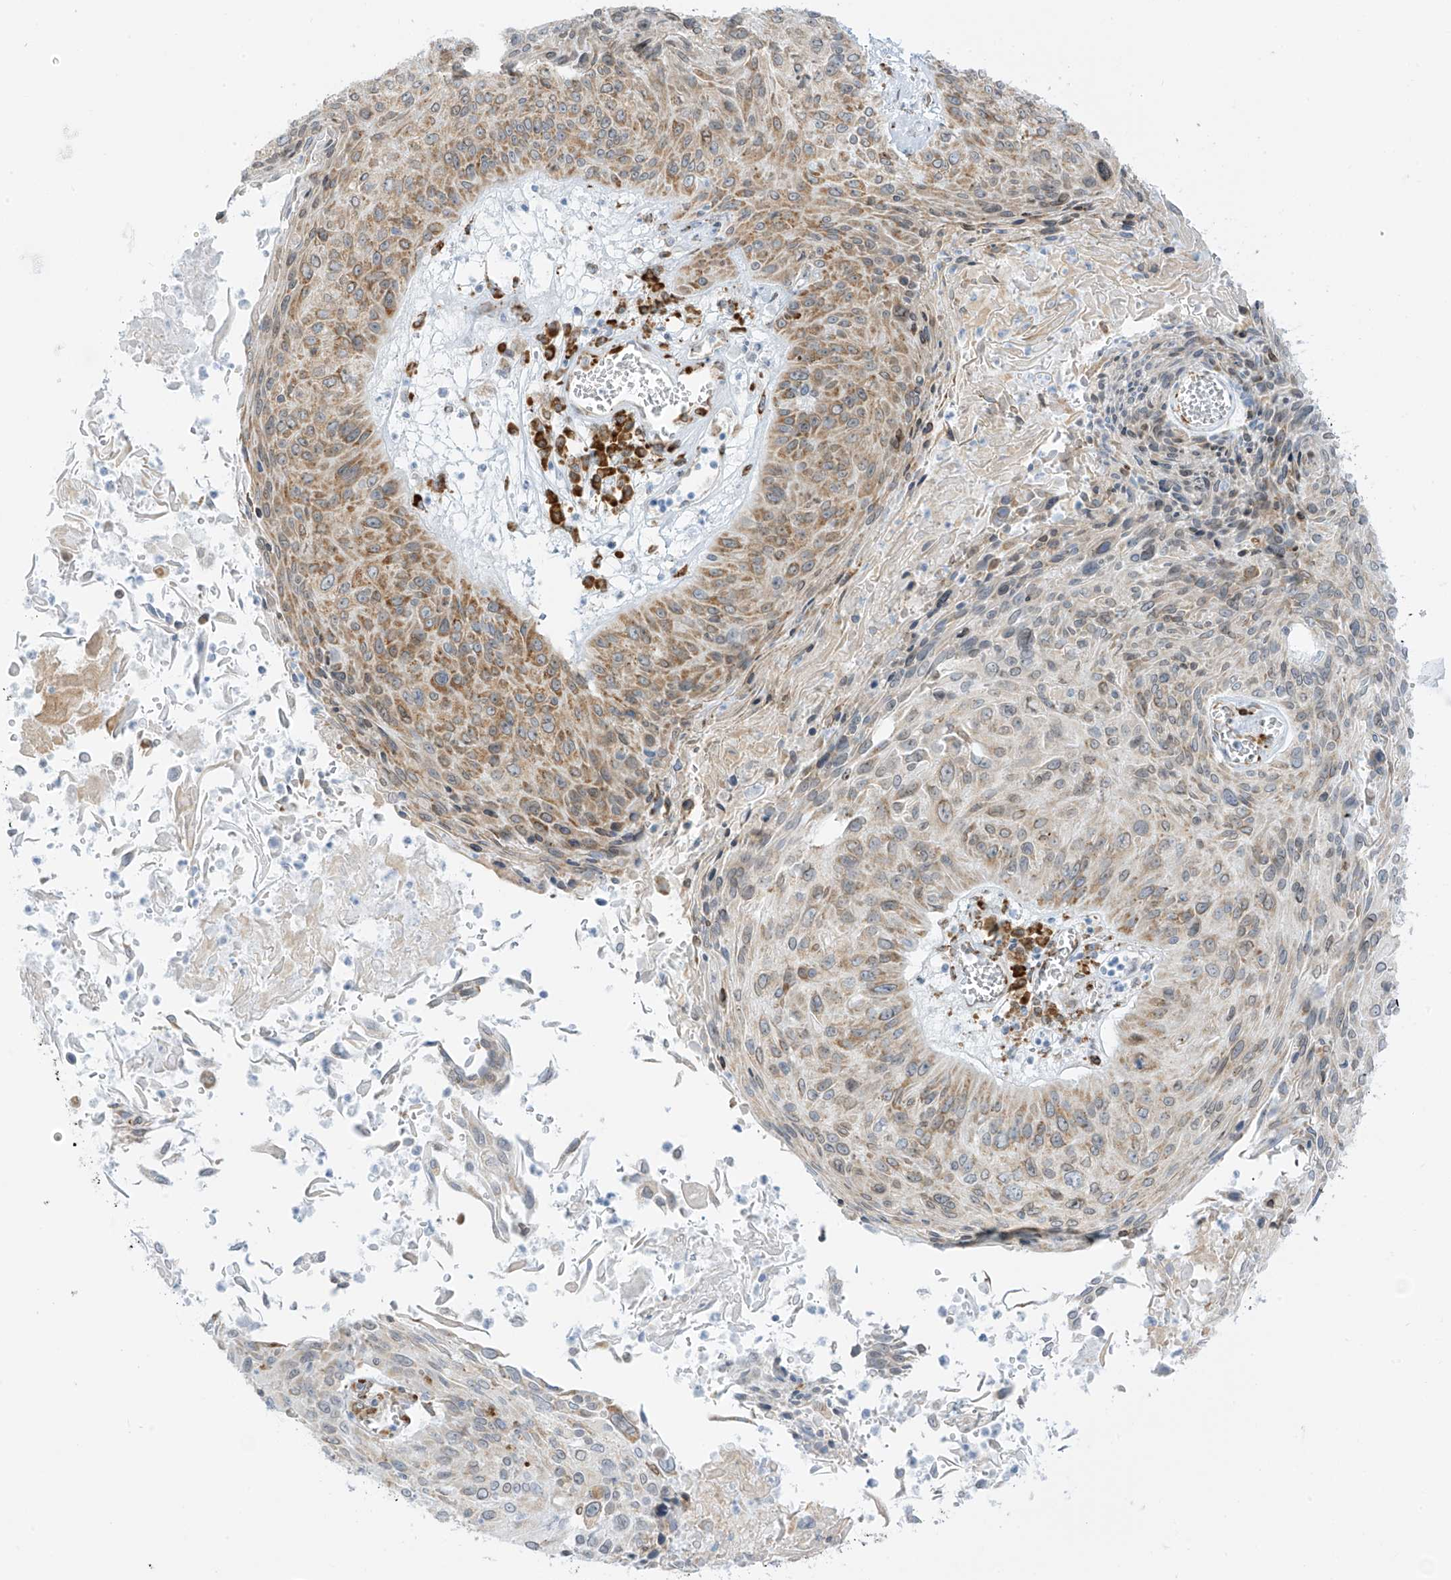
{"staining": {"intensity": "moderate", "quantity": "25%-75%", "location": "cytoplasmic/membranous"}, "tissue": "cervical cancer", "cell_type": "Tumor cells", "image_type": "cancer", "snomed": [{"axis": "morphology", "description": "Squamous cell carcinoma, NOS"}, {"axis": "topography", "description": "Cervix"}], "caption": "Immunohistochemistry (IHC) (DAB (3,3'-diaminobenzidine)) staining of cervical cancer displays moderate cytoplasmic/membranous protein positivity in approximately 25%-75% of tumor cells.", "gene": "LRRC59", "patient": {"sex": "female", "age": 51}}